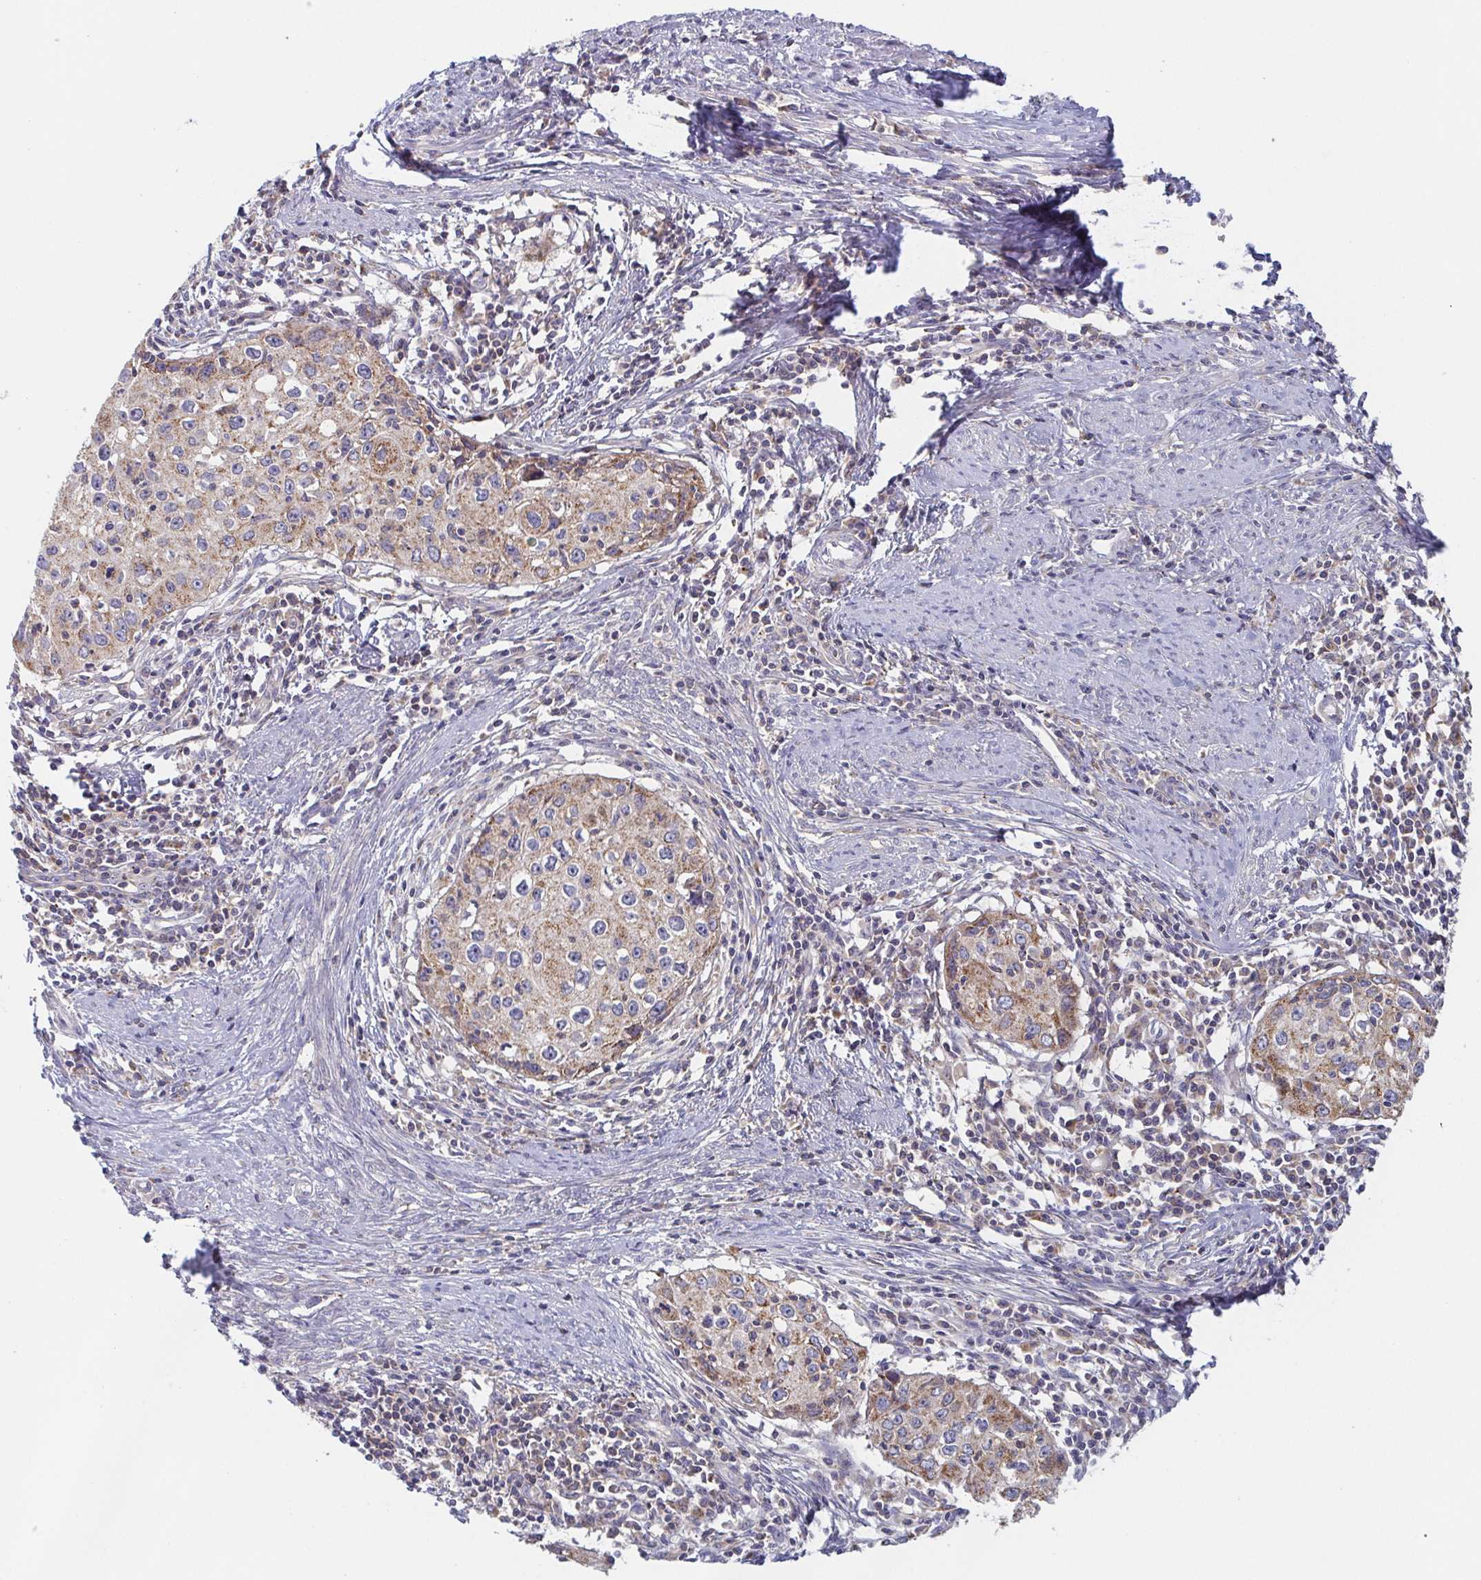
{"staining": {"intensity": "weak", "quantity": "25%-75%", "location": "cytoplasmic/membranous"}, "tissue": "cervical cancer", "cell_type": "Tumor cells", "image_type": "cancer", "snomed": [{"axis": "morphology", "description": "Squamous cell carcinoma, NOS"}, {"axis": "topography", "description": "Cervix"}], "caption": "Weak cytoplasmic/membranous expression is present in approximately 25%-75% of tumor cells in squamous cell carcinoma (cervical).", "gene": "TUFT1", "patient": {"sex": "female", "age": 40}}